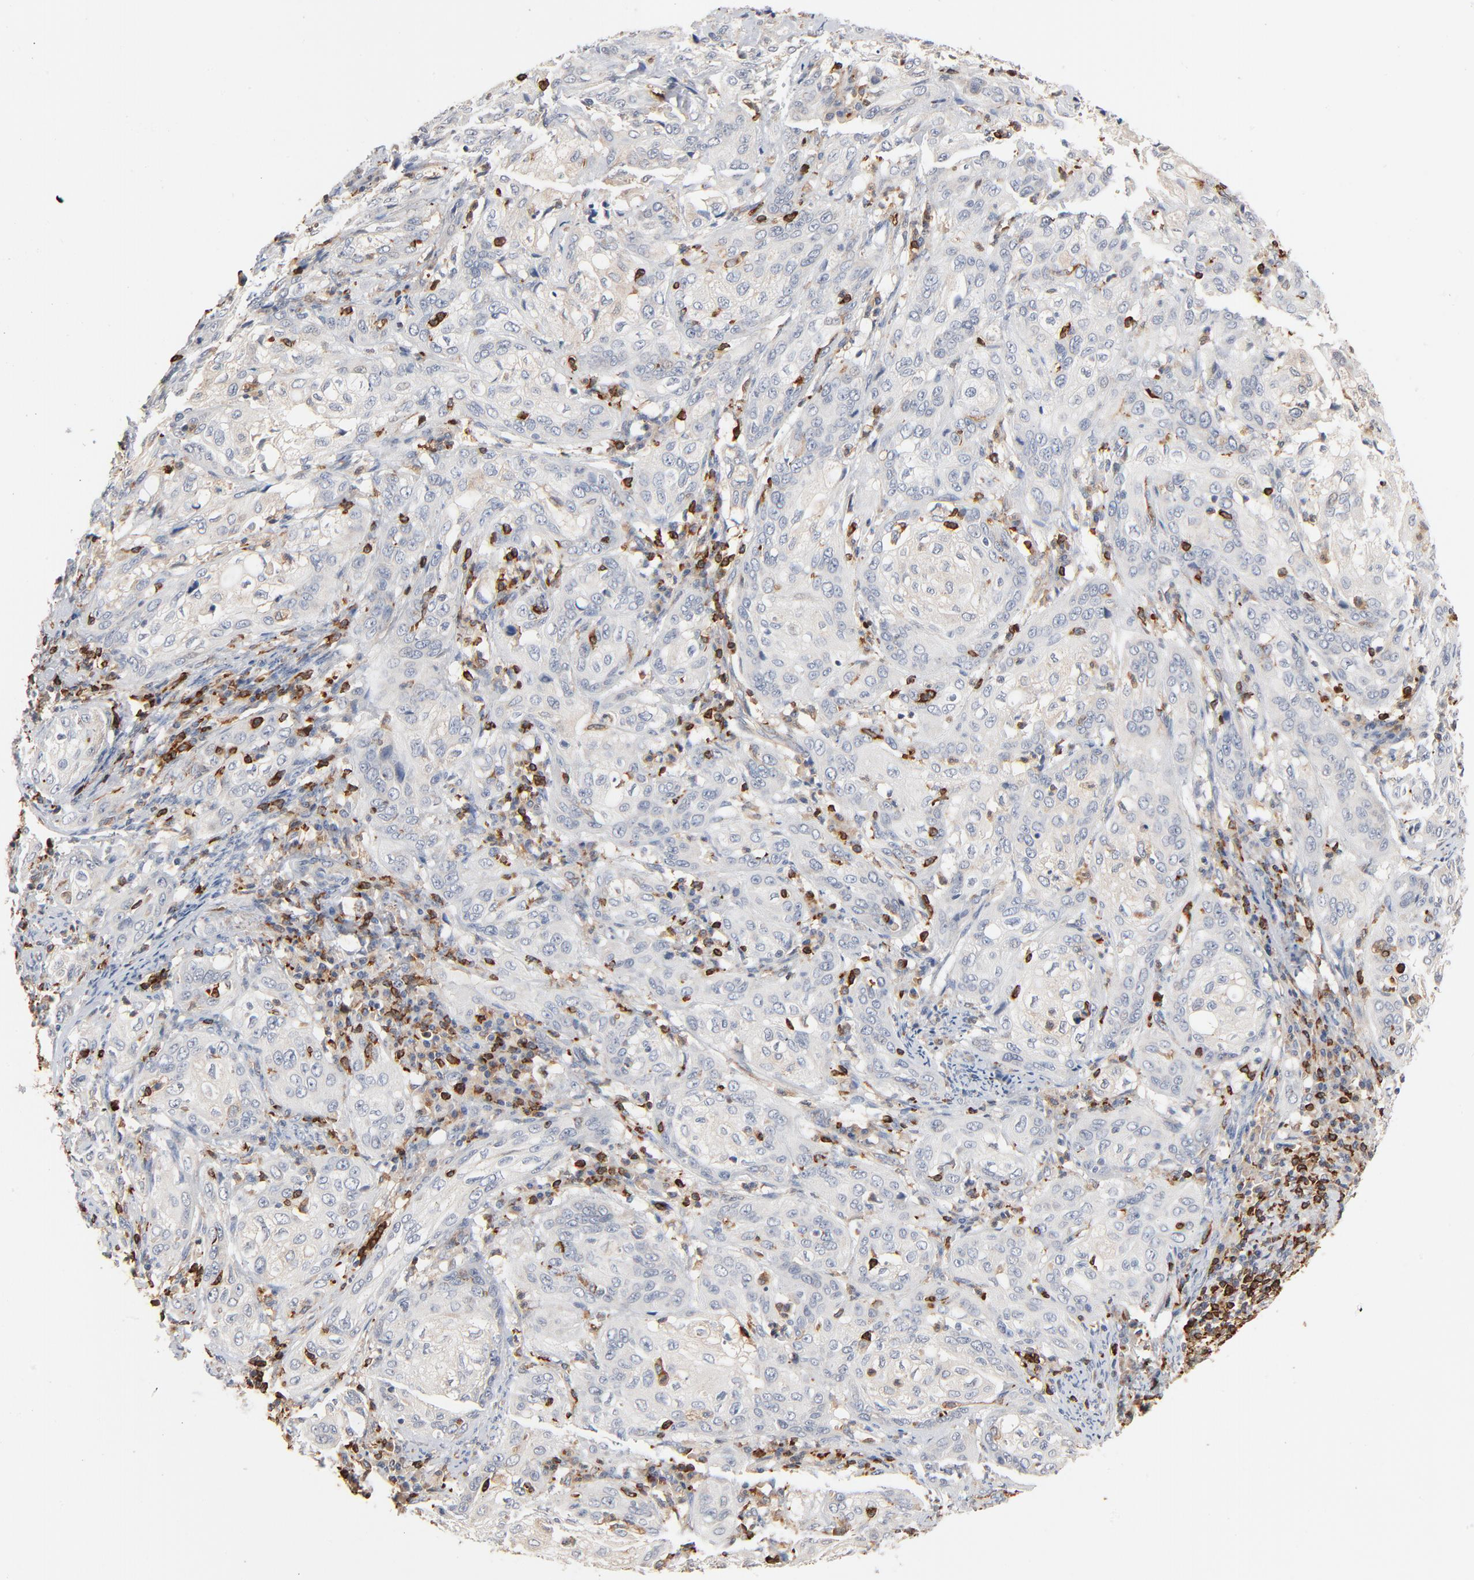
{"staining": {"intensity": "negative", "quantity": "none", "location": "none"}, "tissue": "cervical cancer", "cell_type": "Tumor cells", "image_type": "cancer", "snomed": [{"axis": "morphology", "description": "Squamous cell carcinoma, NOS"}, {"axis": "topography", "description": "Cervix"}], "caption": "Immunohistochemistry (IHC) histopathology image of neoplastic tissue: human cervical cancer stained with DAB (3,3'-diaminobenzidine) exhibits no significant protein expression in tumor cells.", "gene": "SH3KBP1", "patient": {"sex": "female", "age": 41}}